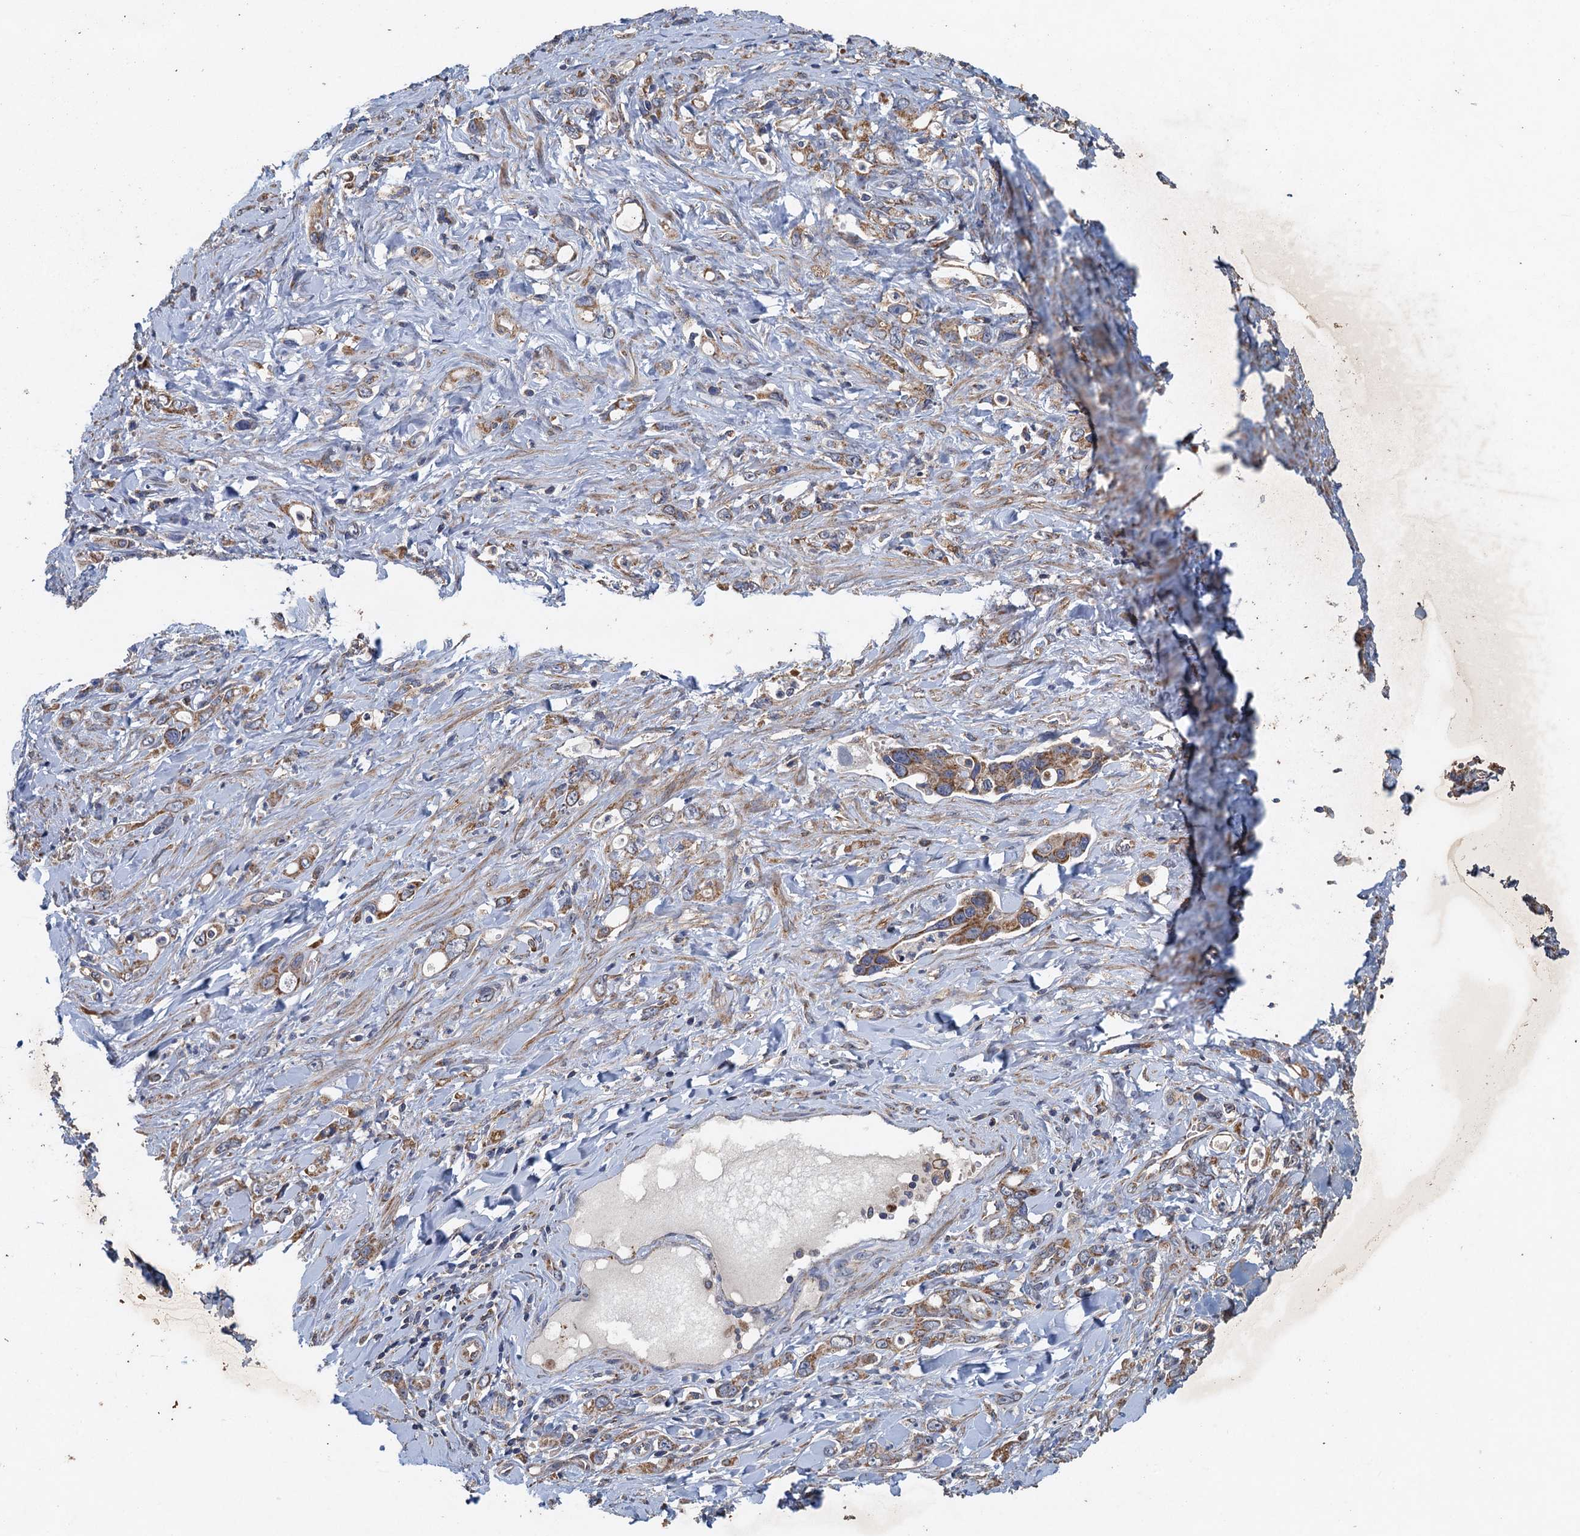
{"staining": {"intensity": "moderate", "quantity": ">75%", "location": "cytoplasmic/membranous"}, "tissue": "stomach cancer", "cell_type": "Tumor cells", "image_type": "cancer", "snomed": [{"axis": "morphology", "description": "Adenocarcinoma, NOS"}, {"axis": "topography", "description": "Stomach, lower"}], "caption": "Immunohistochemistry (IHC) histopathology image of neoplastic tissue: stomach cancer stained using IHC reveals medium levels of moderate protein expression localized specifically in the cytoplasmic/membranous of tumor cells, appearing as a cytoplasmic/membranous brown color.", "gene": "BCS1L", "patient": {"sex": "female", "age": 43}}